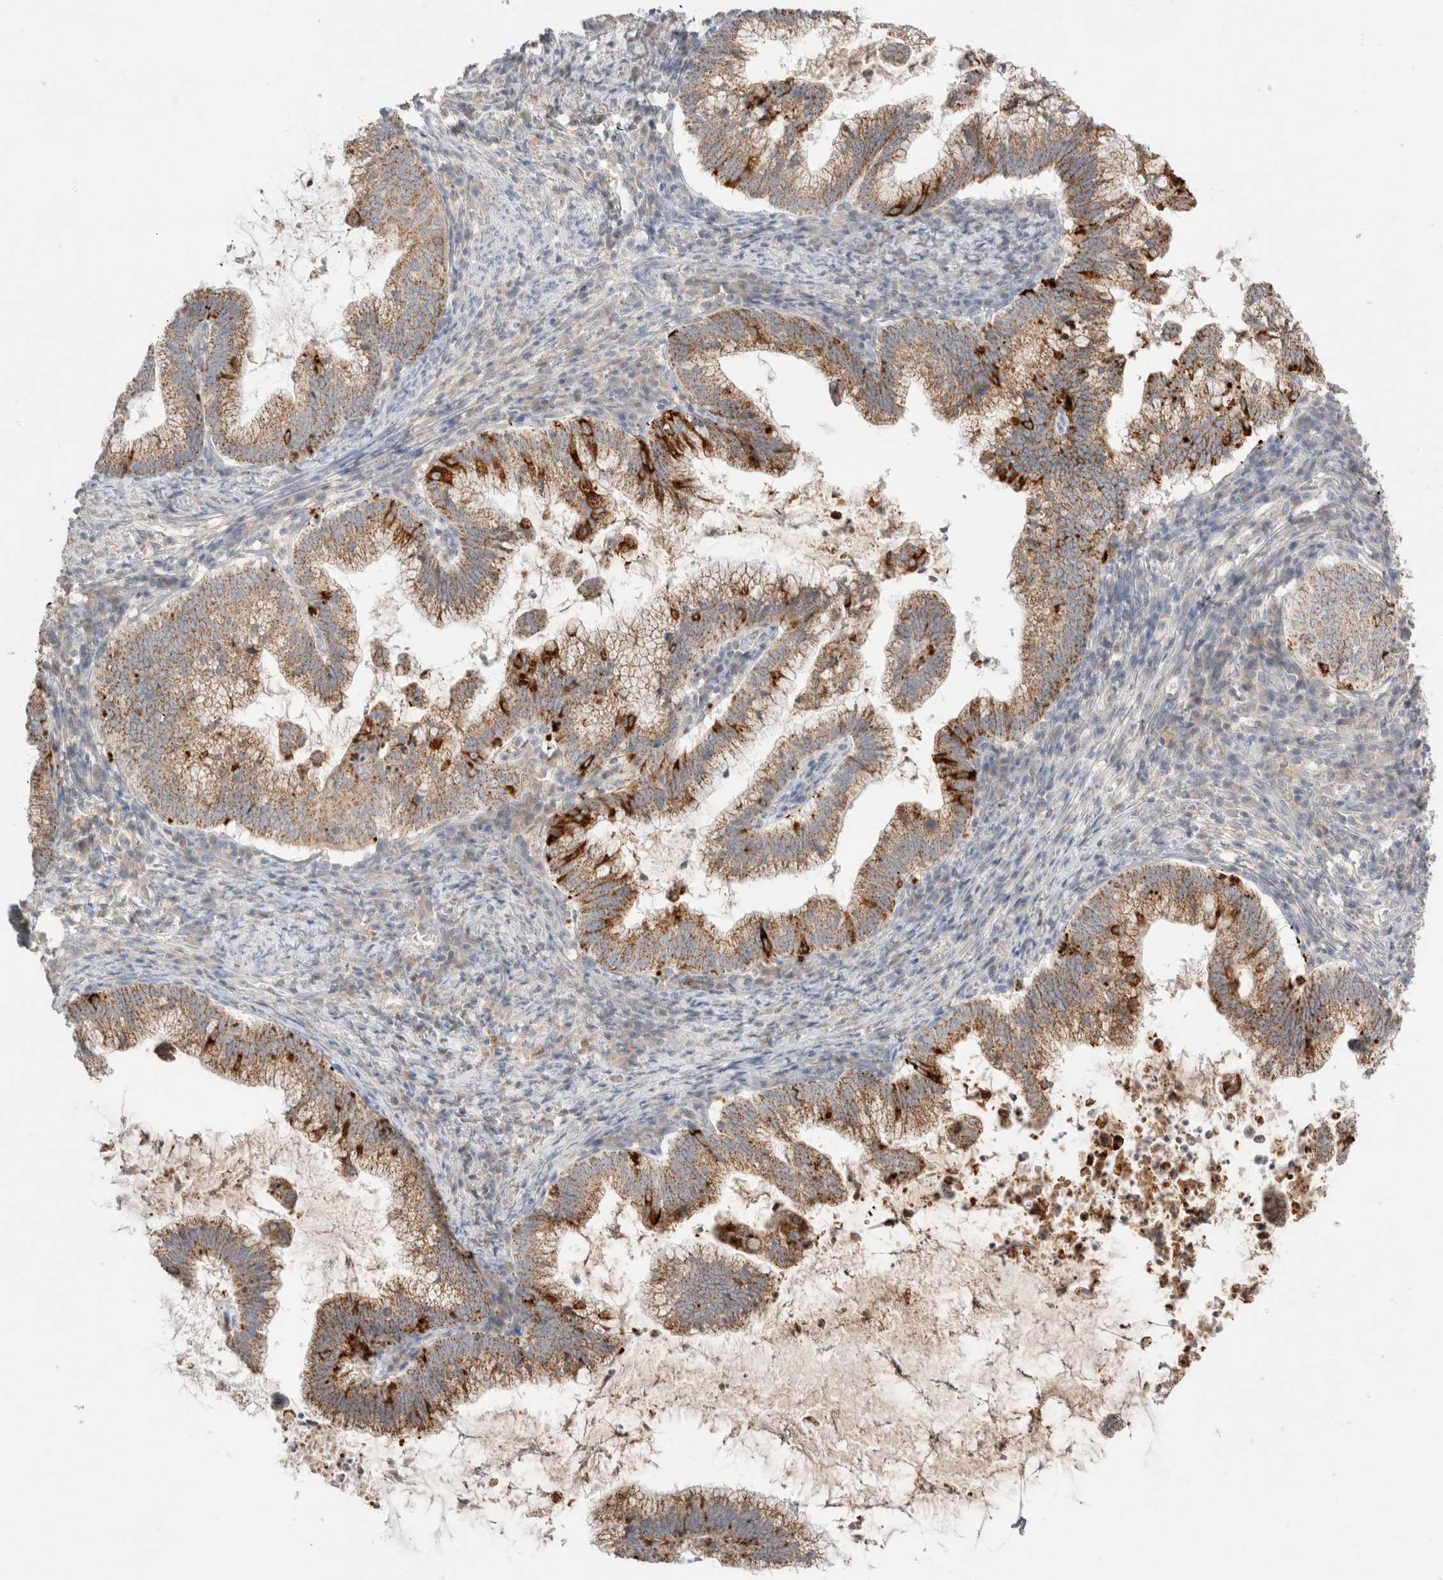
{"staining": {"intensity": "strong", "quantity": ">75%", "location": "cytoplasmic/membranous"}, "tissue": "cervical cancer", "cell_type": "Tumor cells", "image_type": "cancer", "snomed": [{"axis": "morphology", "description": "Adenocarcinoma, NOS"}, {"axis": "topography", "description": "Cervix"}], "caption": "Protein staining reveals strong cytoplasmic/membranous positivity in about >75% of tumor cells in cervical adenocarcinoma.", "gene": "TRIM41", "patient": {"sex": "female", "age": 36}}